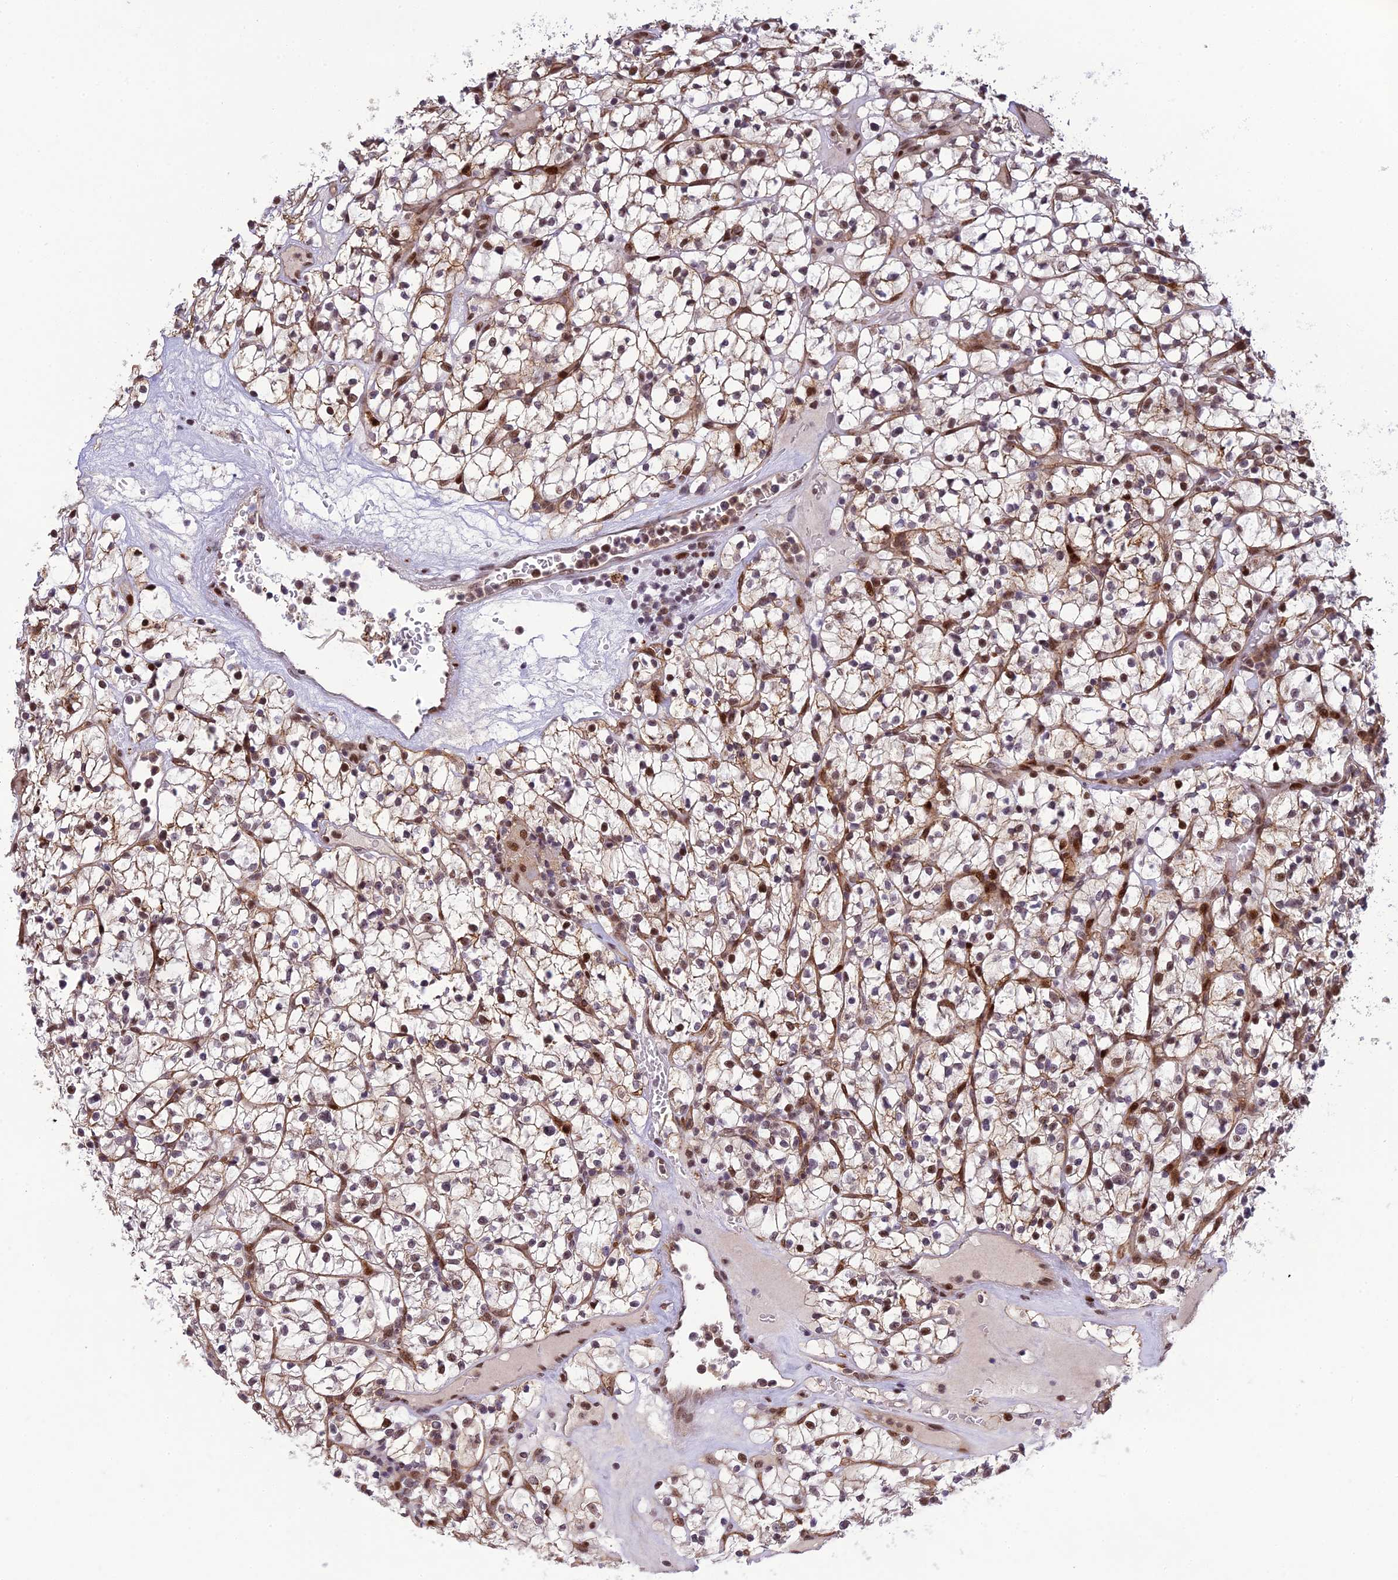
{"staining": {"intensity": "moderate", "quantity": ">75%", "location": "nuclear"}, "tissue": "renal cancer", "cell_type": "Tumor cells", "image_type": "cancer", "snomed": [{"axis": "morphology", "description": "Adenocarcinoma, NOS"}, {"axis": "topography", "description": "Kidney"}], "caption": "A histopathology image of renal cancer (adenocarcinoma) stained for a protein exhibits moderate nuclear brown staining in tumor cells.", "gene": "RANBP3", "patient": {"sex": "female", "age": 64}}